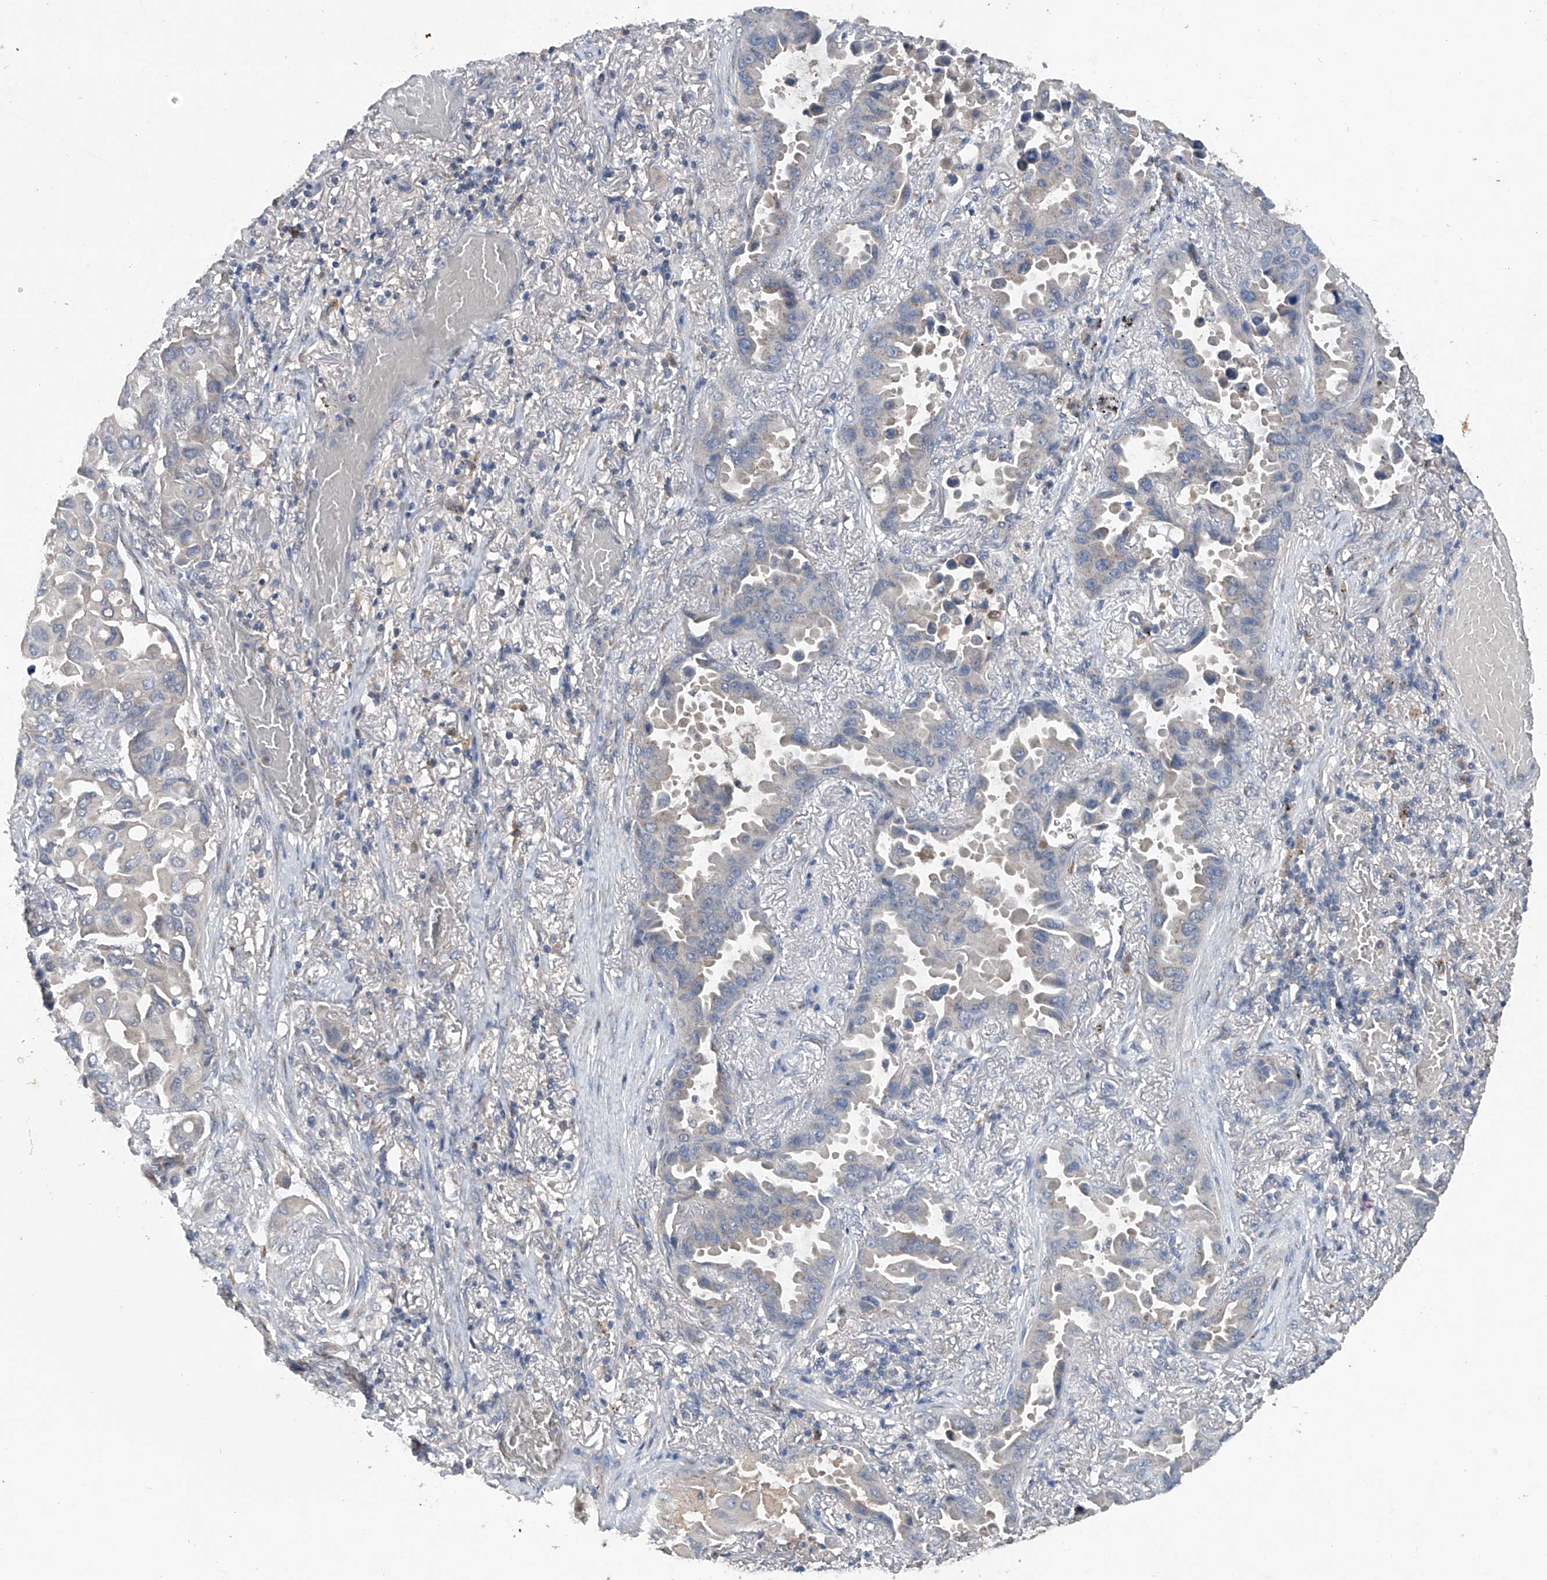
{"staining": {"intensity": "negative", "quantity": "none", "location": "none"}, "tissue": "lung cancer", "cell_type": "Tumor cells", "image_type": "cancer", "snomed": [{"axis": "morphology", "description": "Adenocarcinoma, NOS"}, {"axis": "topography", "description": "Lung"}], "caption": "An image of lung cancer (adenocarcinoma) stained for a protein demonstrates no brown staining in tumor cells.", "gene": "PCSK5", "patient": {"sex": "male", "age": 64}}